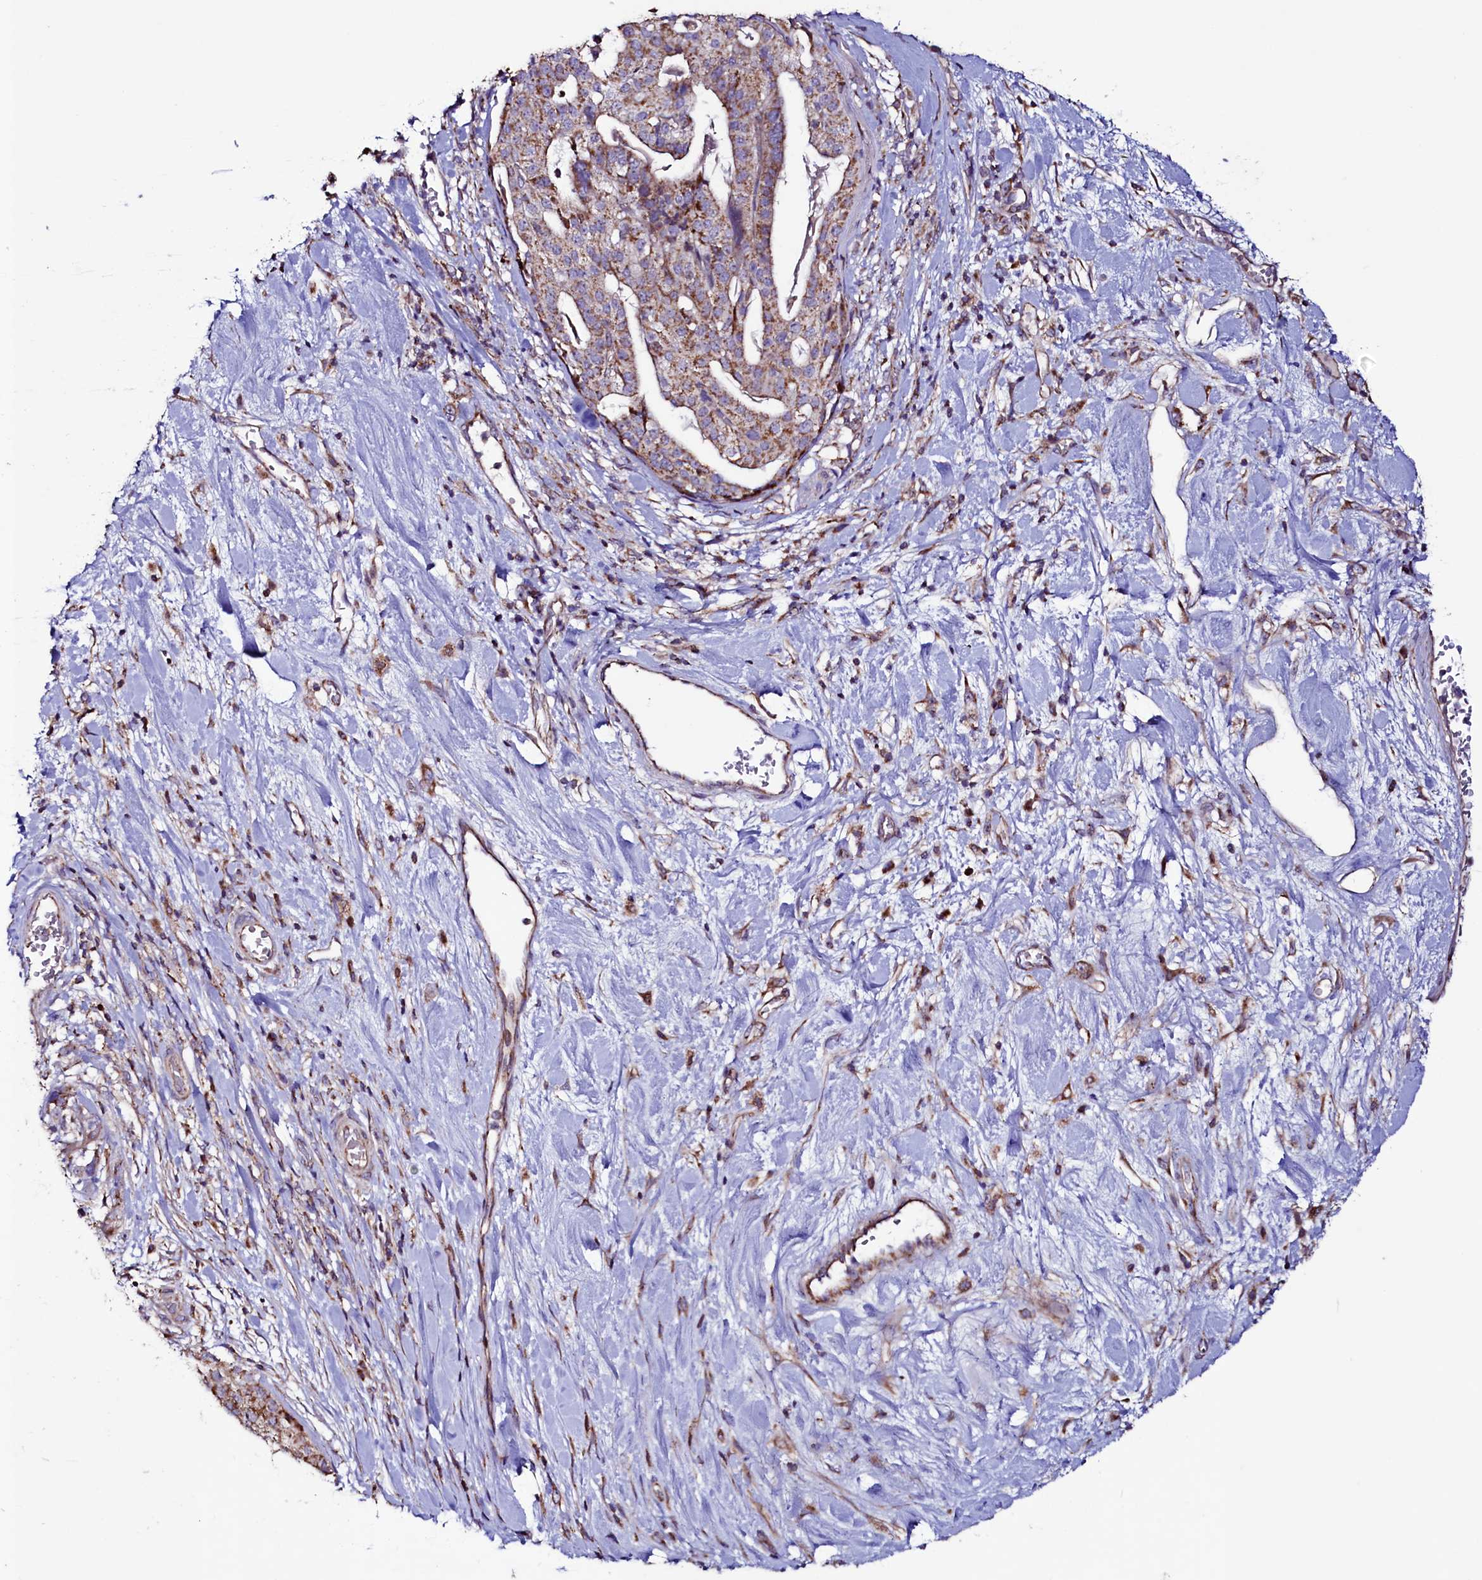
{"staining": {"intensity": "moderate", "quantity": ">75%", "location": "cytoplasmic/membranous"}, "tissue": "stomach cancer", "cell_type": "Tumor cells", "image_type": "cancer", "snomed": [{"axis": "morphology", "description": "Adenocarcinoma, NOS"}, {"axis": "topography", "description": "Stomach"}], "caption": "Adenocarcinoma (stomach) tissue exhibits moderate cytoplasmic/membranous staining in approximately >75% of tumor cells, visualized by immunohistochemistry. Ihc stains the protein of interest in brown and the nuclei are stained blue.", "gene": "STARD5", "patient": {"sex": "male", "age": 48}}